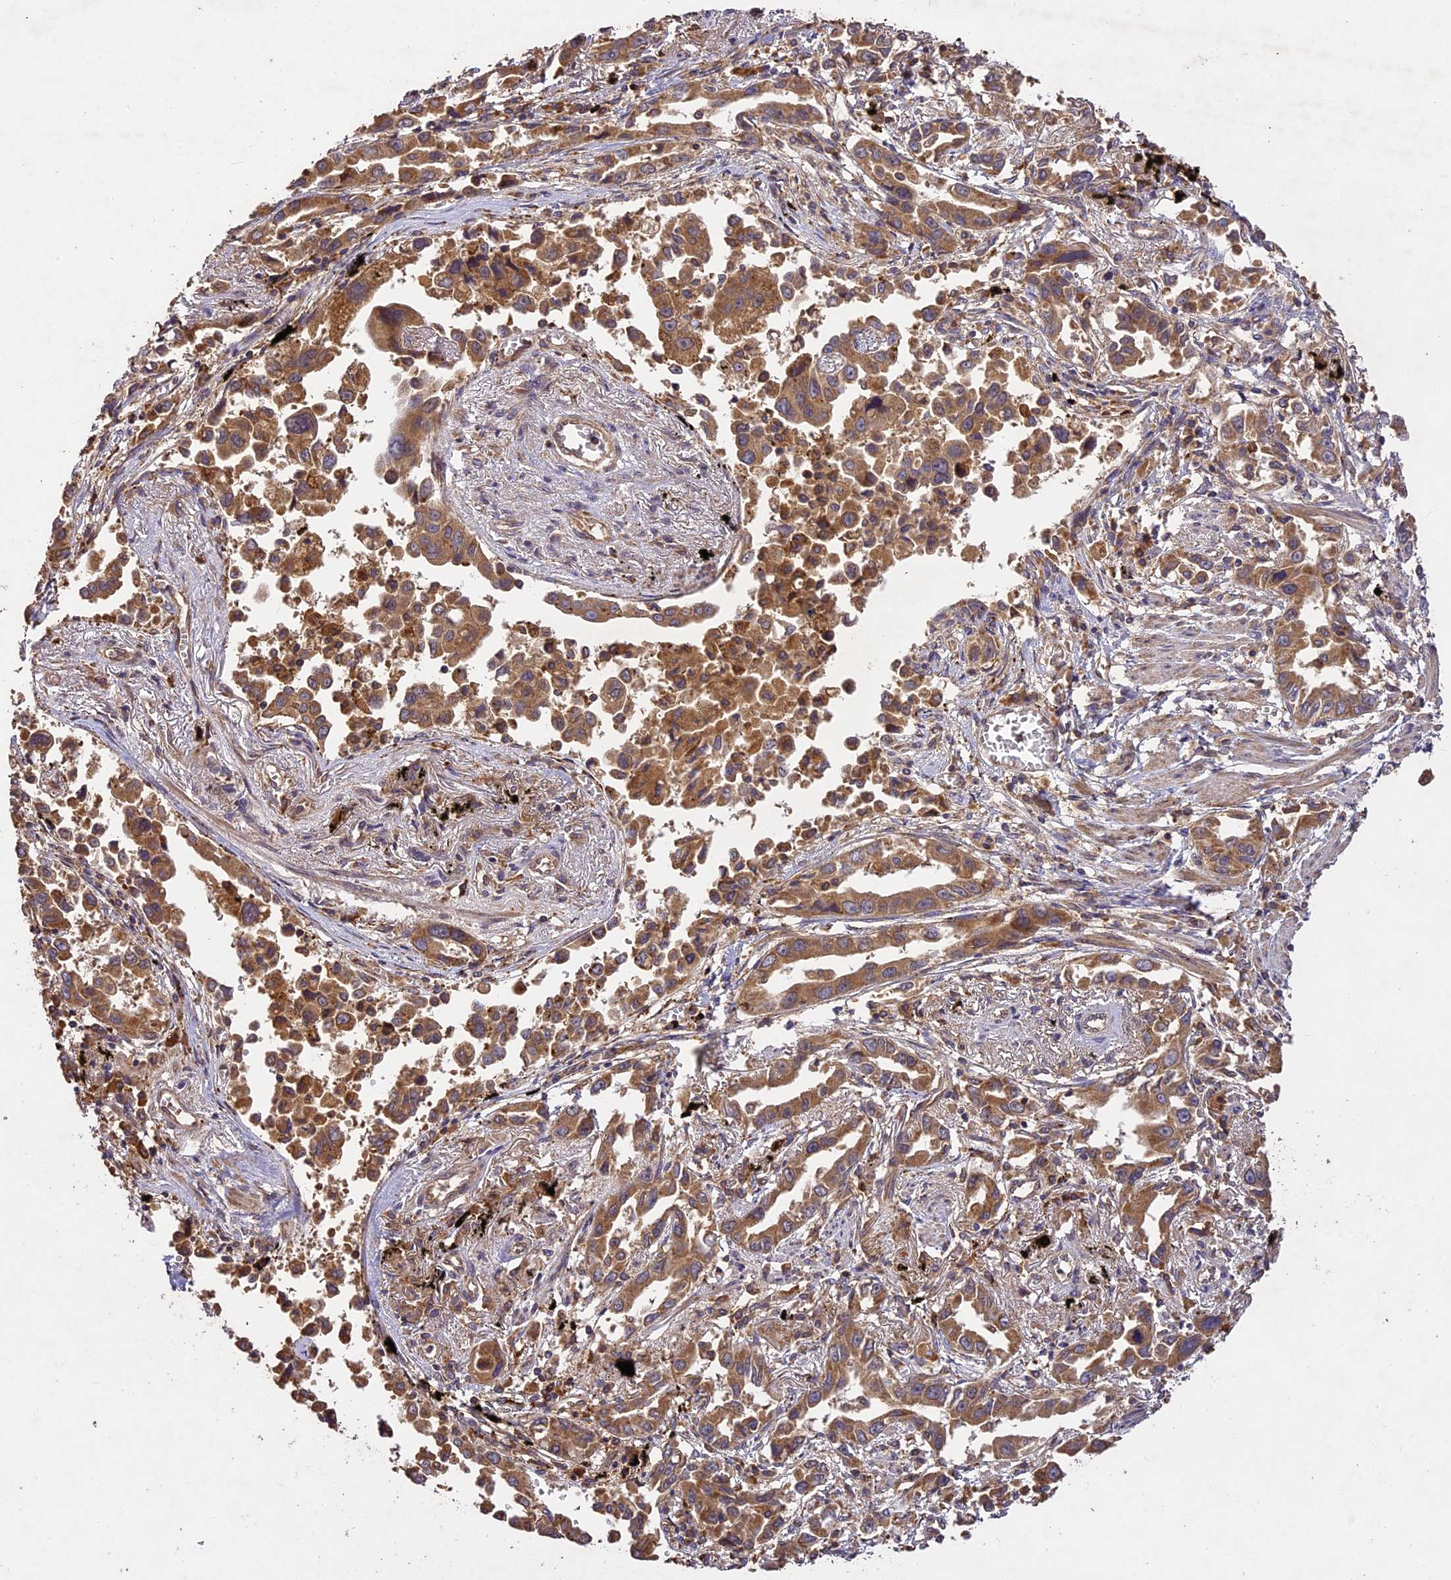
{"staining": {"intensity": "moderate", "quantity": ">75%", "location": "cytoplasmic/membranous"}, "tissue": "lung cancer", "cell_type": "Tumor cells", "image_type": "cancer", "snomed": [{"axis": "morphology", "description": "Adenocarcinoma, NOS"}, {"axis": "topography", "description": "Lung"}], "caption": "Immunohistochemical staining of human lung adenocarcinoma exhibits medium levels of moderate cytoplasmic/membranous protein positivity in about >75% of tumor cells.", "gene": "BRAP", "patient": {"sex": "male", "age": 67}}